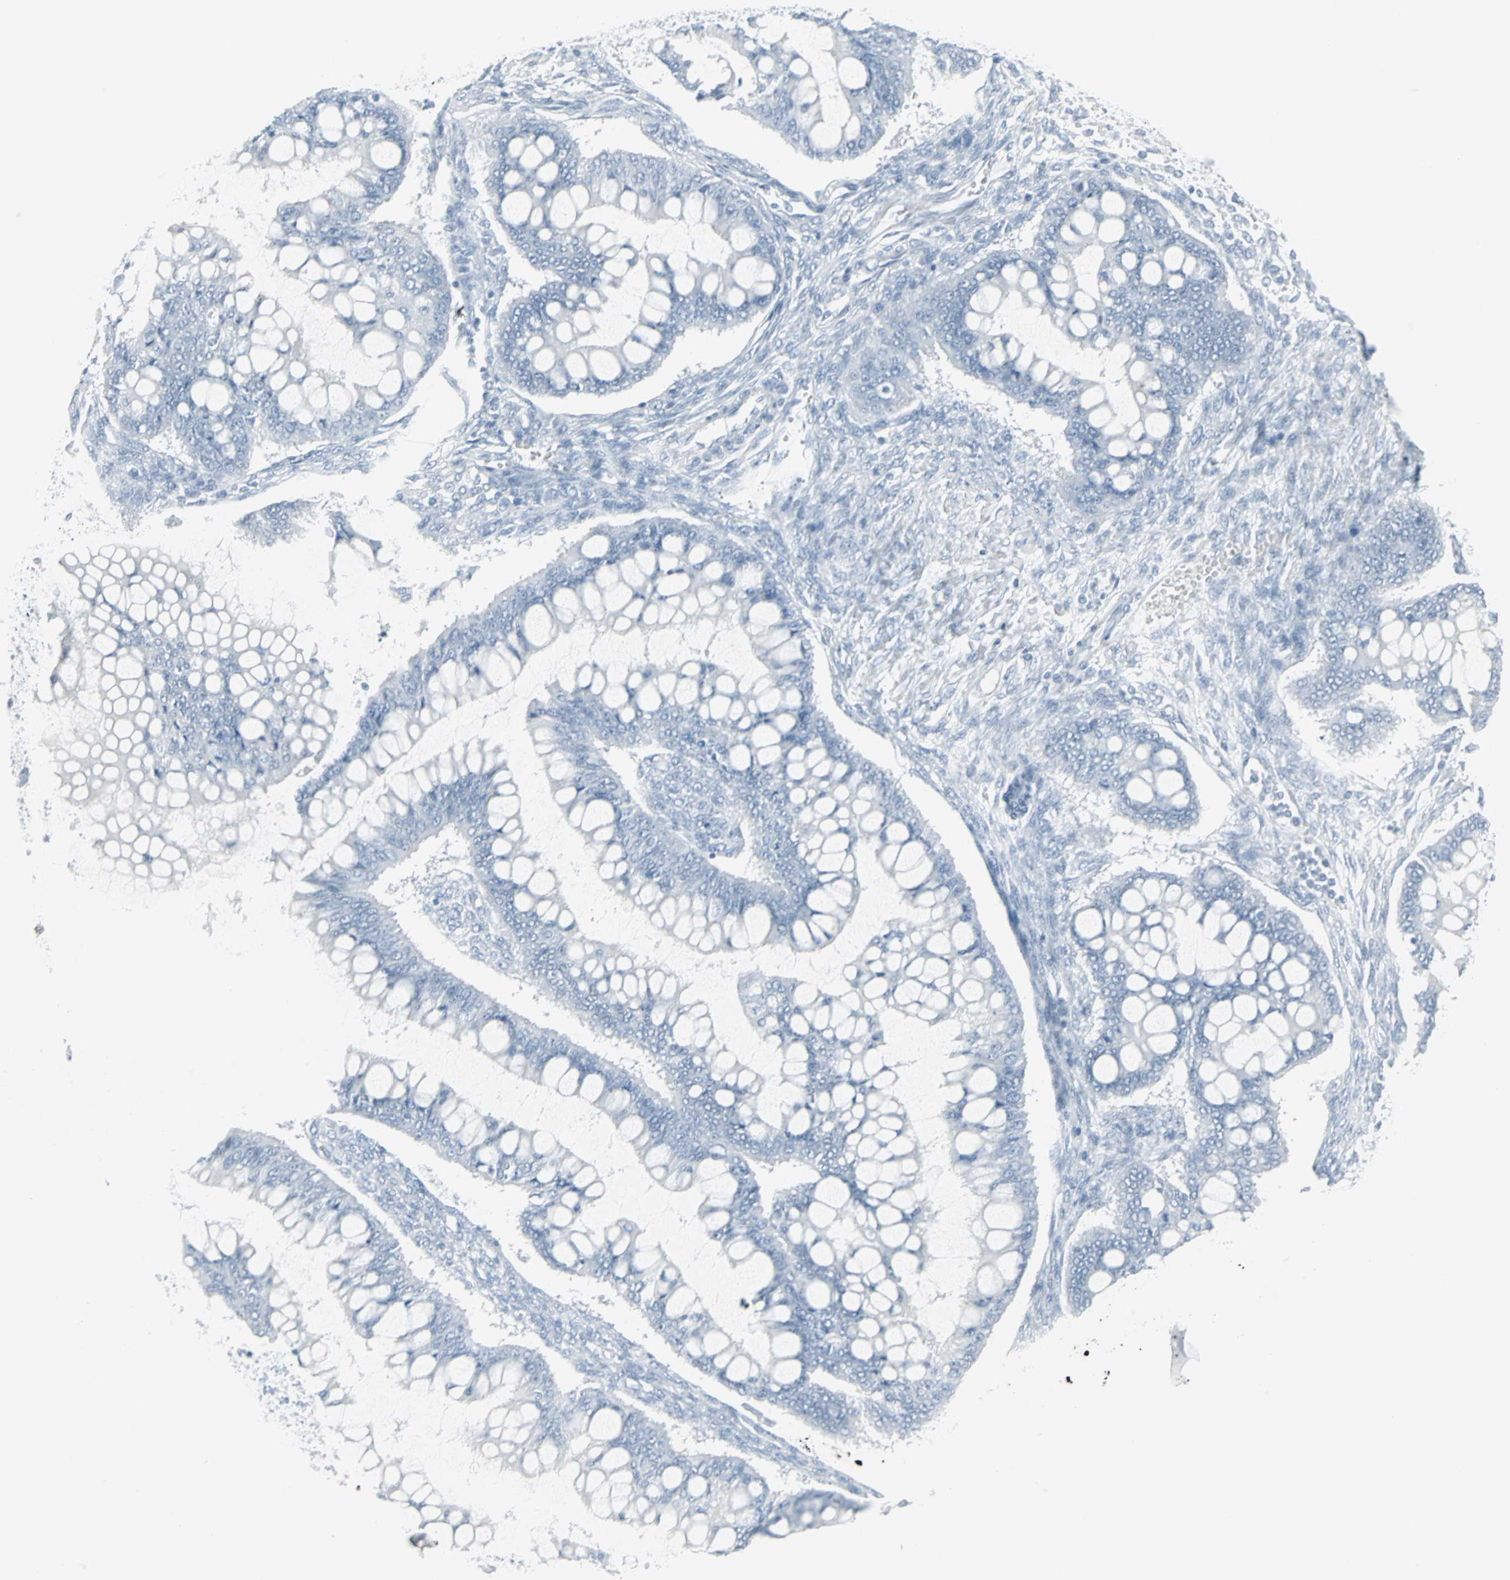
{"staining": {"intensity": "negative", "quantity": "none", "location": "none"}, "tissue": "ovarian cancer", "cell_type": "Tumor cells", "image_type": "cancer", "snomed": [{"axis": "morphology", "description": "Cystadenocarcinoma, mucinous, NOS"}, {"axis": "topography", "description": "Ovary"}], "caption": "An IHC micrograph of ovarian cancer is shown. There is no staining in tumor cells of ovarian cancer.", "gene": "LANCL3", "patient": {"sex": "female", "age": 73}}